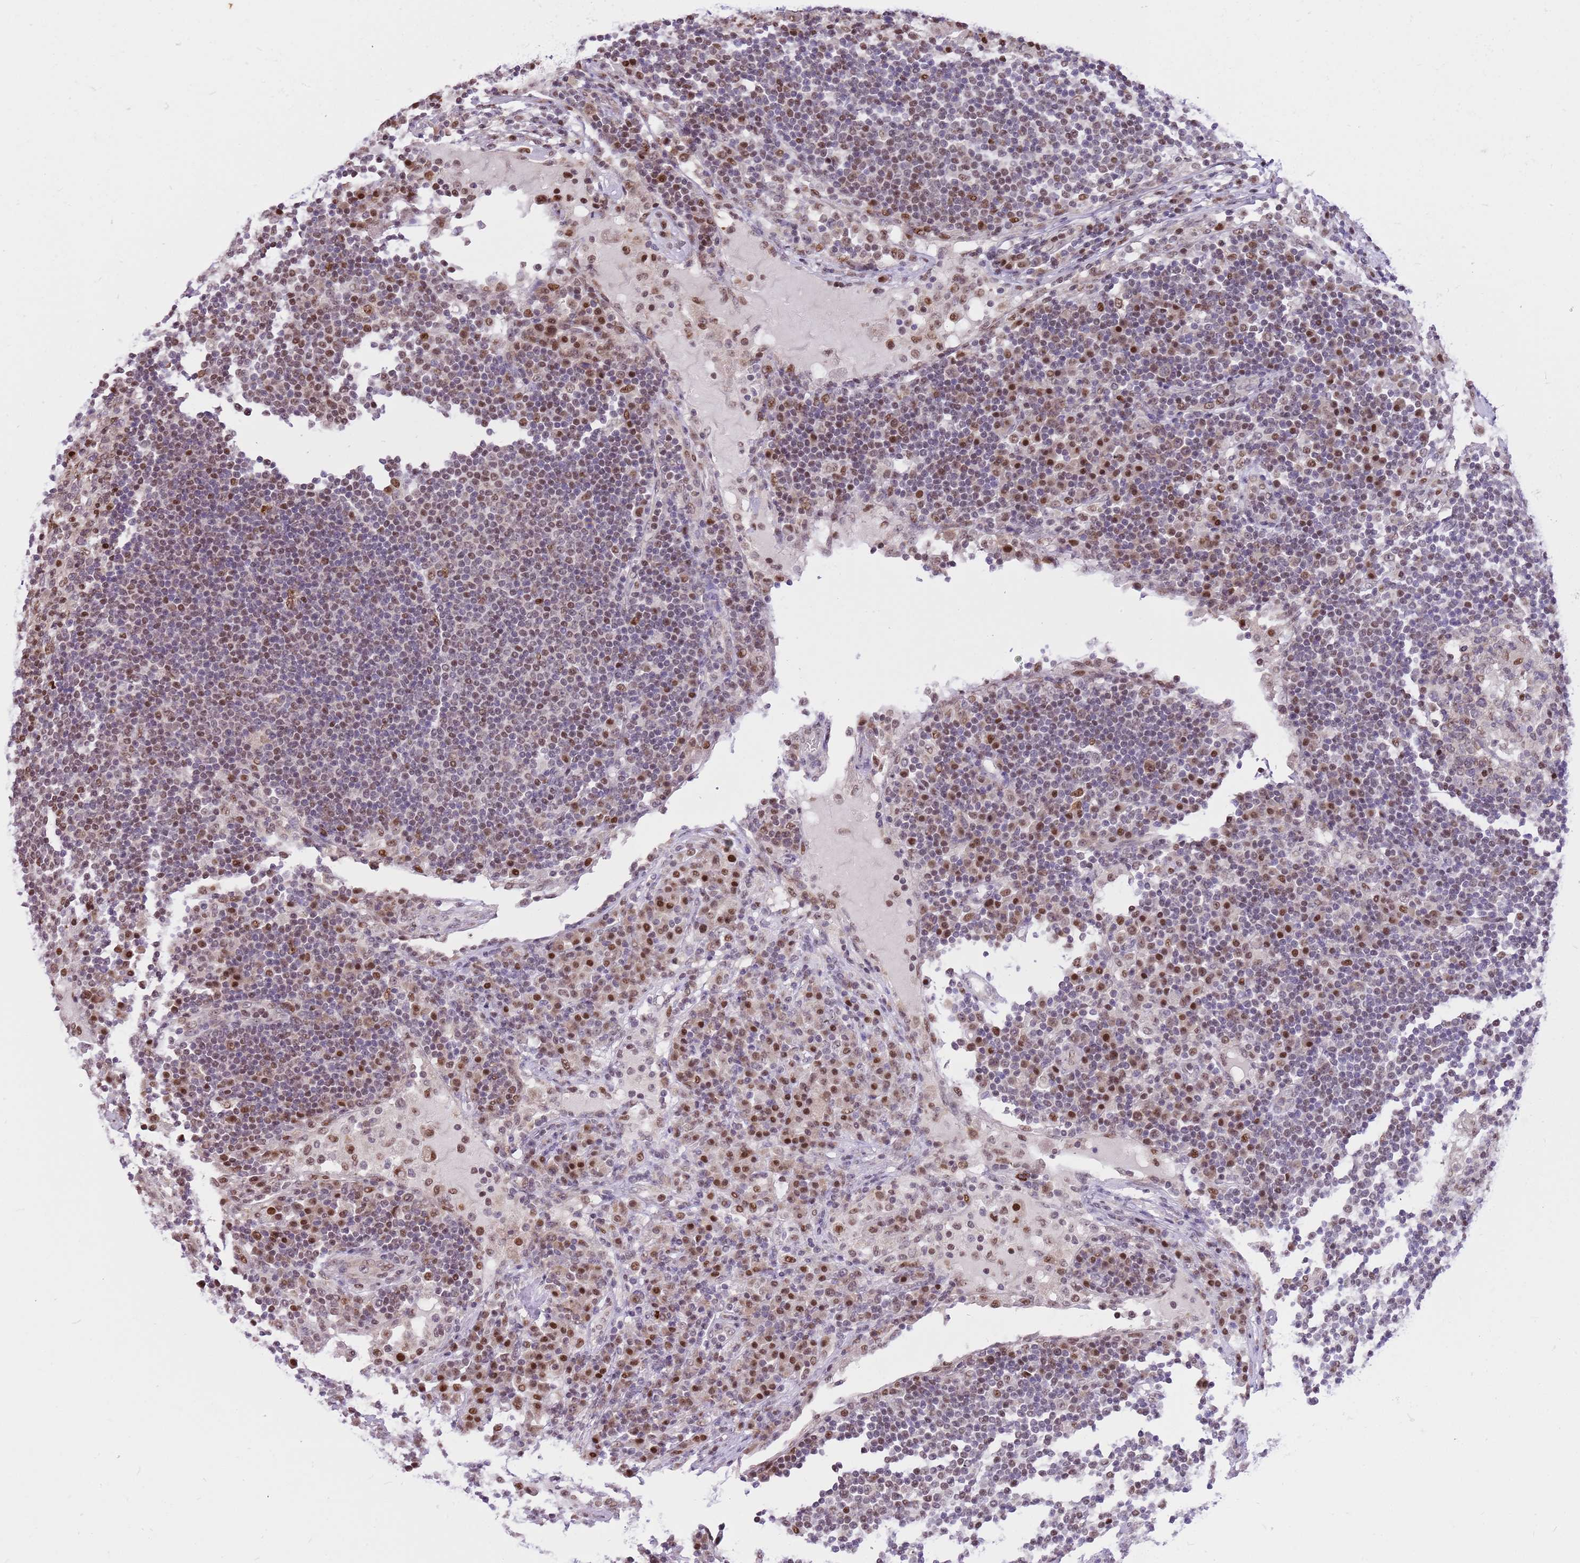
{"staining": {"intensity": "weak", "quantity": "25%-75%", "location": "nuclear"}, "tissue": "lymph node", "cell_type": "Germinal center cells", "image_type": "normal", "snomed": [{"axis": "morphology", "description": "Normal tissue, NOS"}, {"axis": "topography", "description": "Lymph node"}], "caption": "Immunohistochemical staining of normal lymph node demonstrates weak nuclear protein positivity in about 25%-75% of germinal center cells.", "gene": "RFK", "patient": {"sex": "female", "age": 53}}